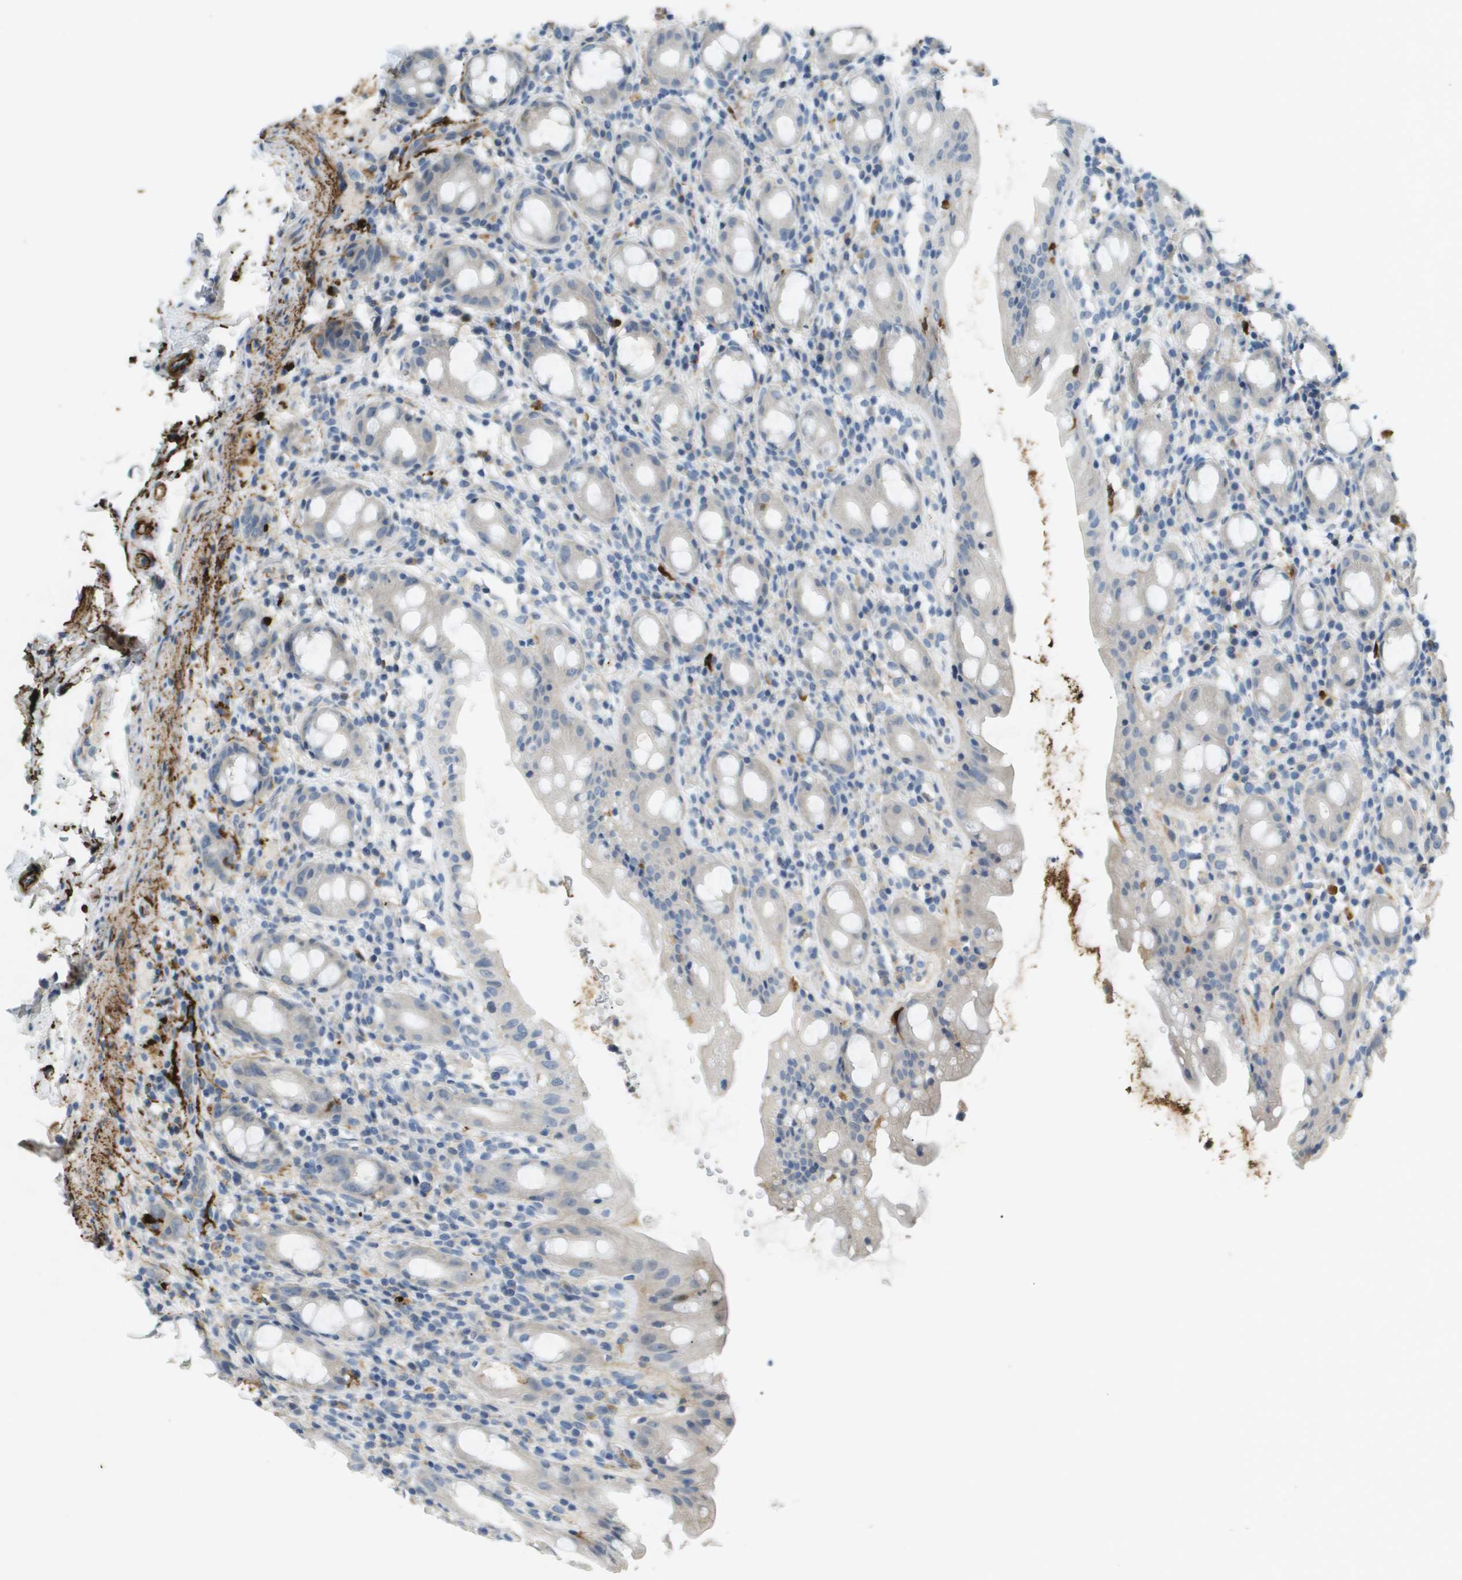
{"staining": {"intensity": "negative", "quantity": "none", "location": "none"}, "tissue": "rectum", "cell_type": "Glandular cells", "image_type": "normal", "snomed": [{"axis": "morphology", "description": "Normal tissue, NOS"}, {"axis": "topography", "description": "Rectum"}], "caption": "Rectum was stained to show a protein in brown. There is no significant staining in glandular cells. (Immunohistochemistry, brightfield microscopy, high magnification).", "gene": "VTN", "patient": {"sex": "male", "age": 44}}